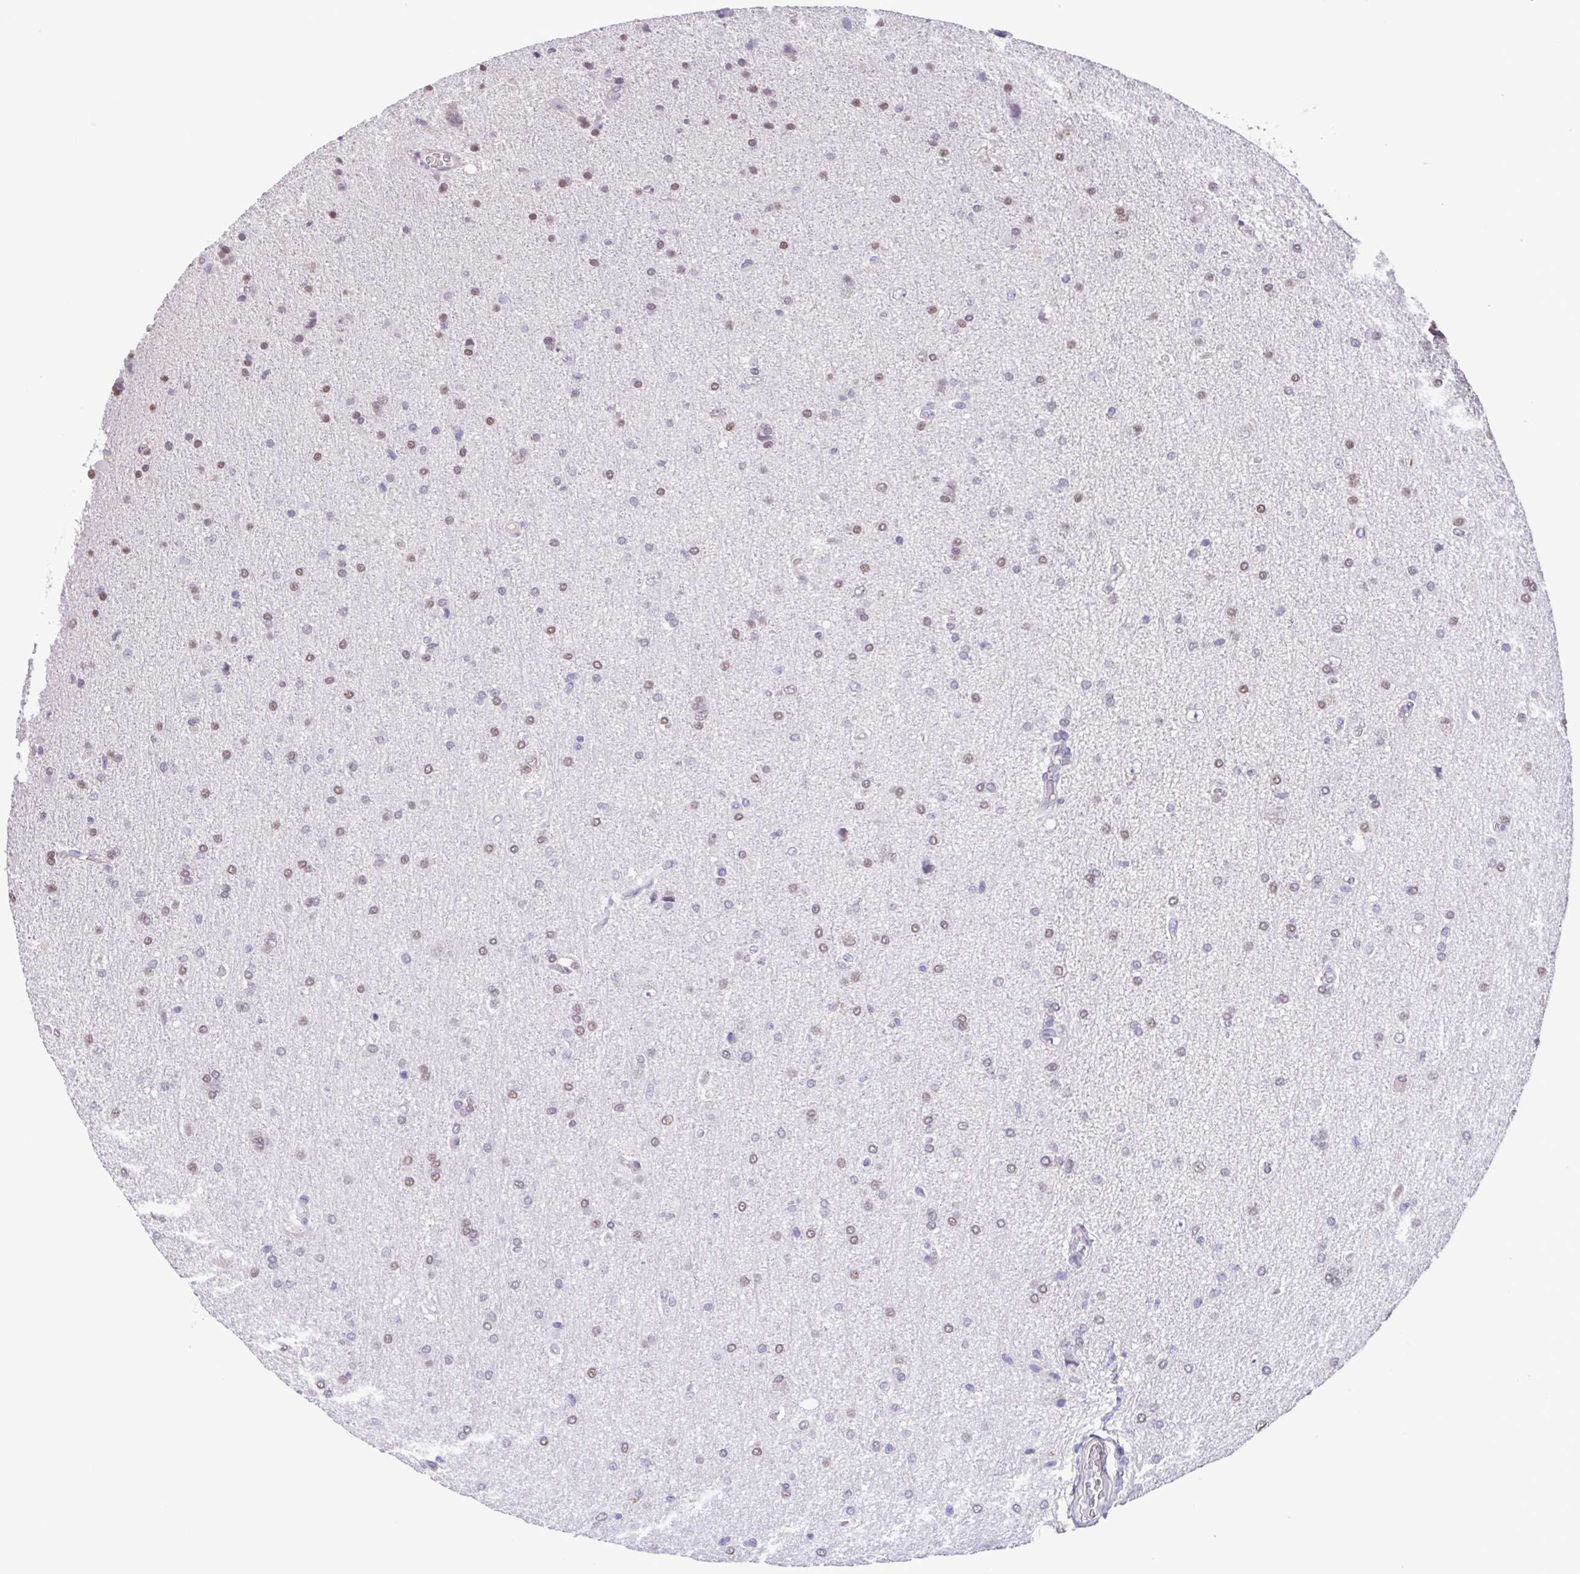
{"staining": {"intensity": "negative", "quantity": "none", "location": "none"}, "tissue": "glioma", "cell_type": "Tumor cells", "image_type": "cancer", "snomed": [{"axis": "morphology", "description": "Glioma, malignant, High grade"}, {"axis": "topography", "description": "Cerebral cortex"}], "caption": "DAB (3,3'-diaminobenzidine) immunohistochemical staining of glioma displays no significant positivity in tumor cells. The staining was performed using DAB (3,3'-diaminobenzidine) to visualize the protein expression in brown, while the nuclei were stained in blue with hematoxylin (Magnification: 20x).", "gene": "ACTRT3", "patient": {"sex": "male", "age": 70}}